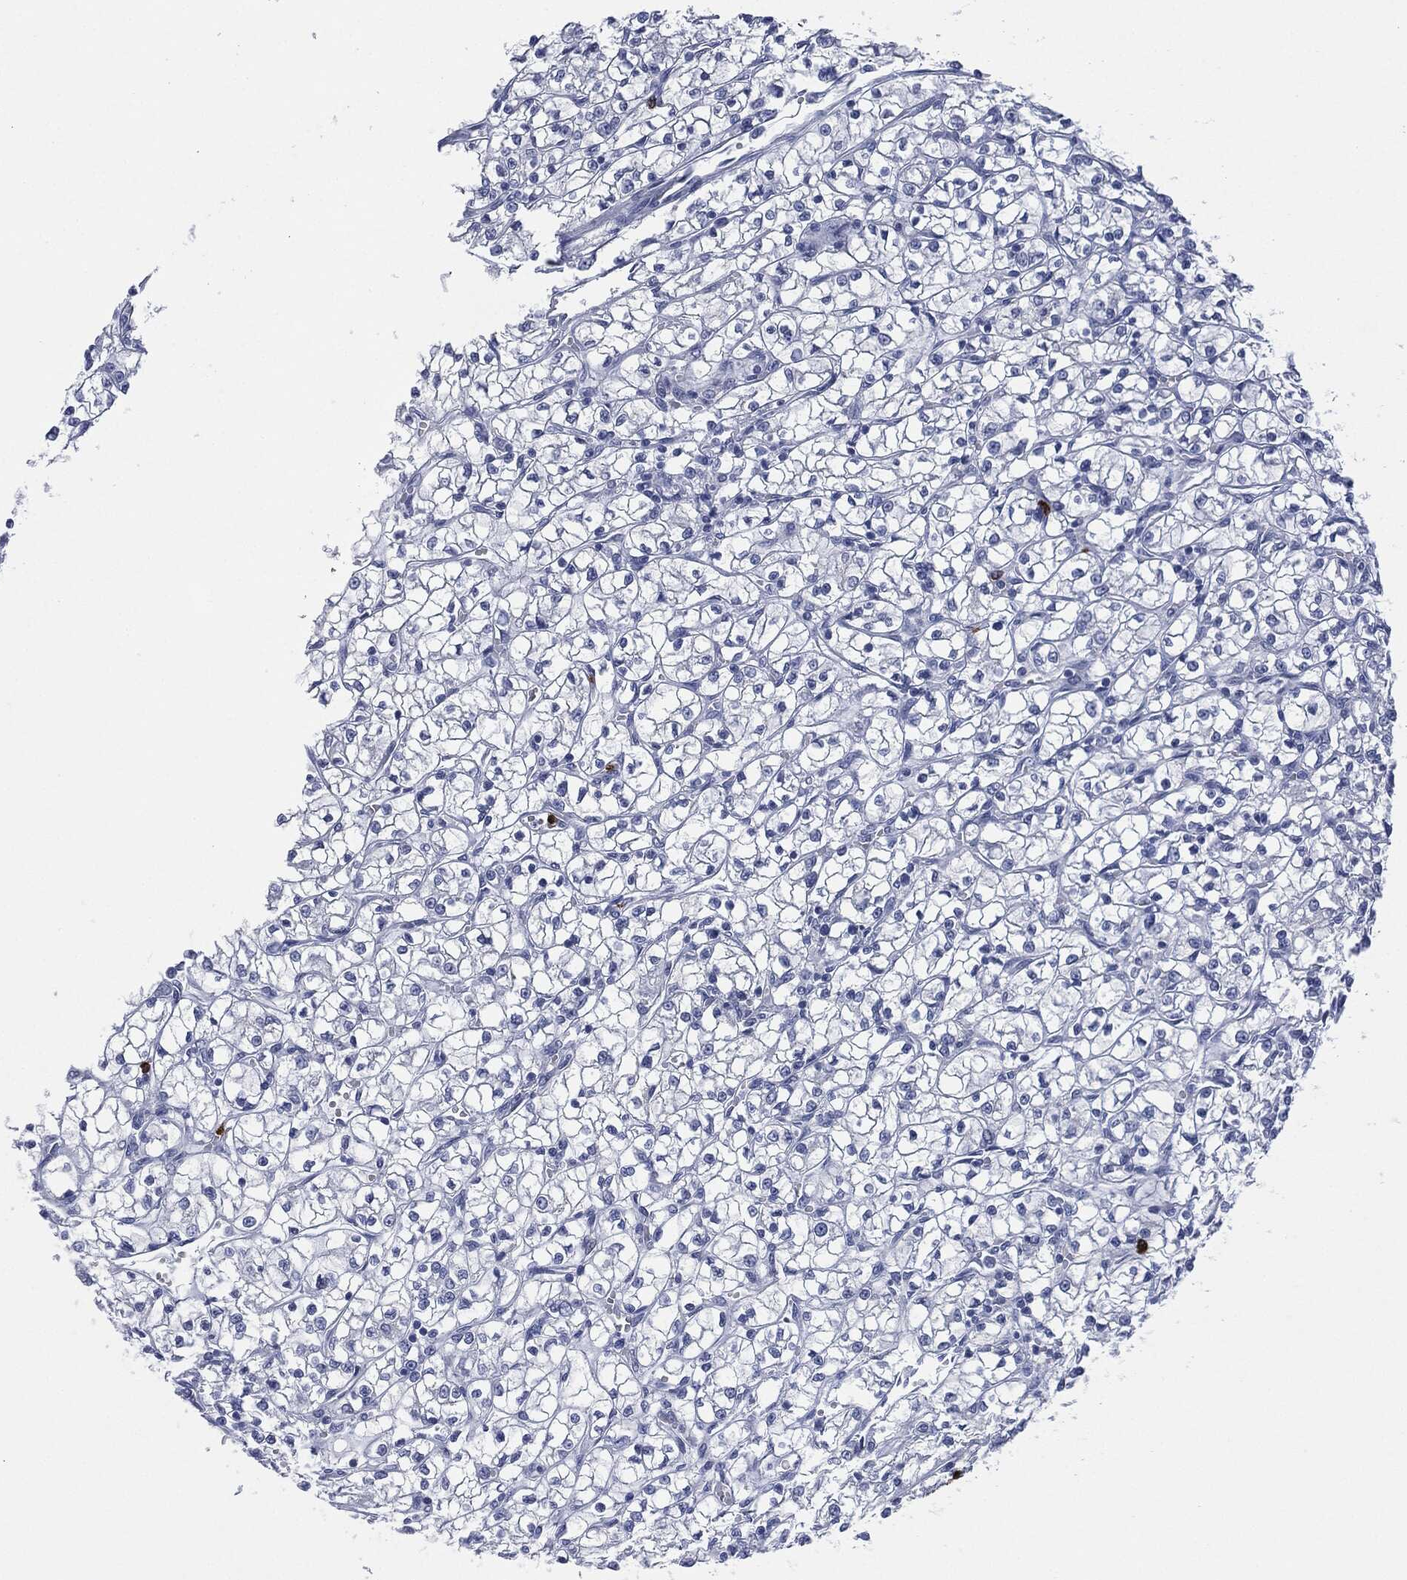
{"staining": {"intensity": "negative", "quantity": "none", "location": "none"}, "tissue": "renal cancer", "cell_type": "Tumor cells", "image_type": "cancer", "snomed": [{"axis": "morphology", "description": "Adenocarcinoma, NOS"}, {"axis": "topography", "description": "Kidney"}], "caption": "This is an IHC image of renal cancer. There is no positivity in tumor cells.", "gene": "CEACAM8", "patient": {"sex": "female", "age": 64}}